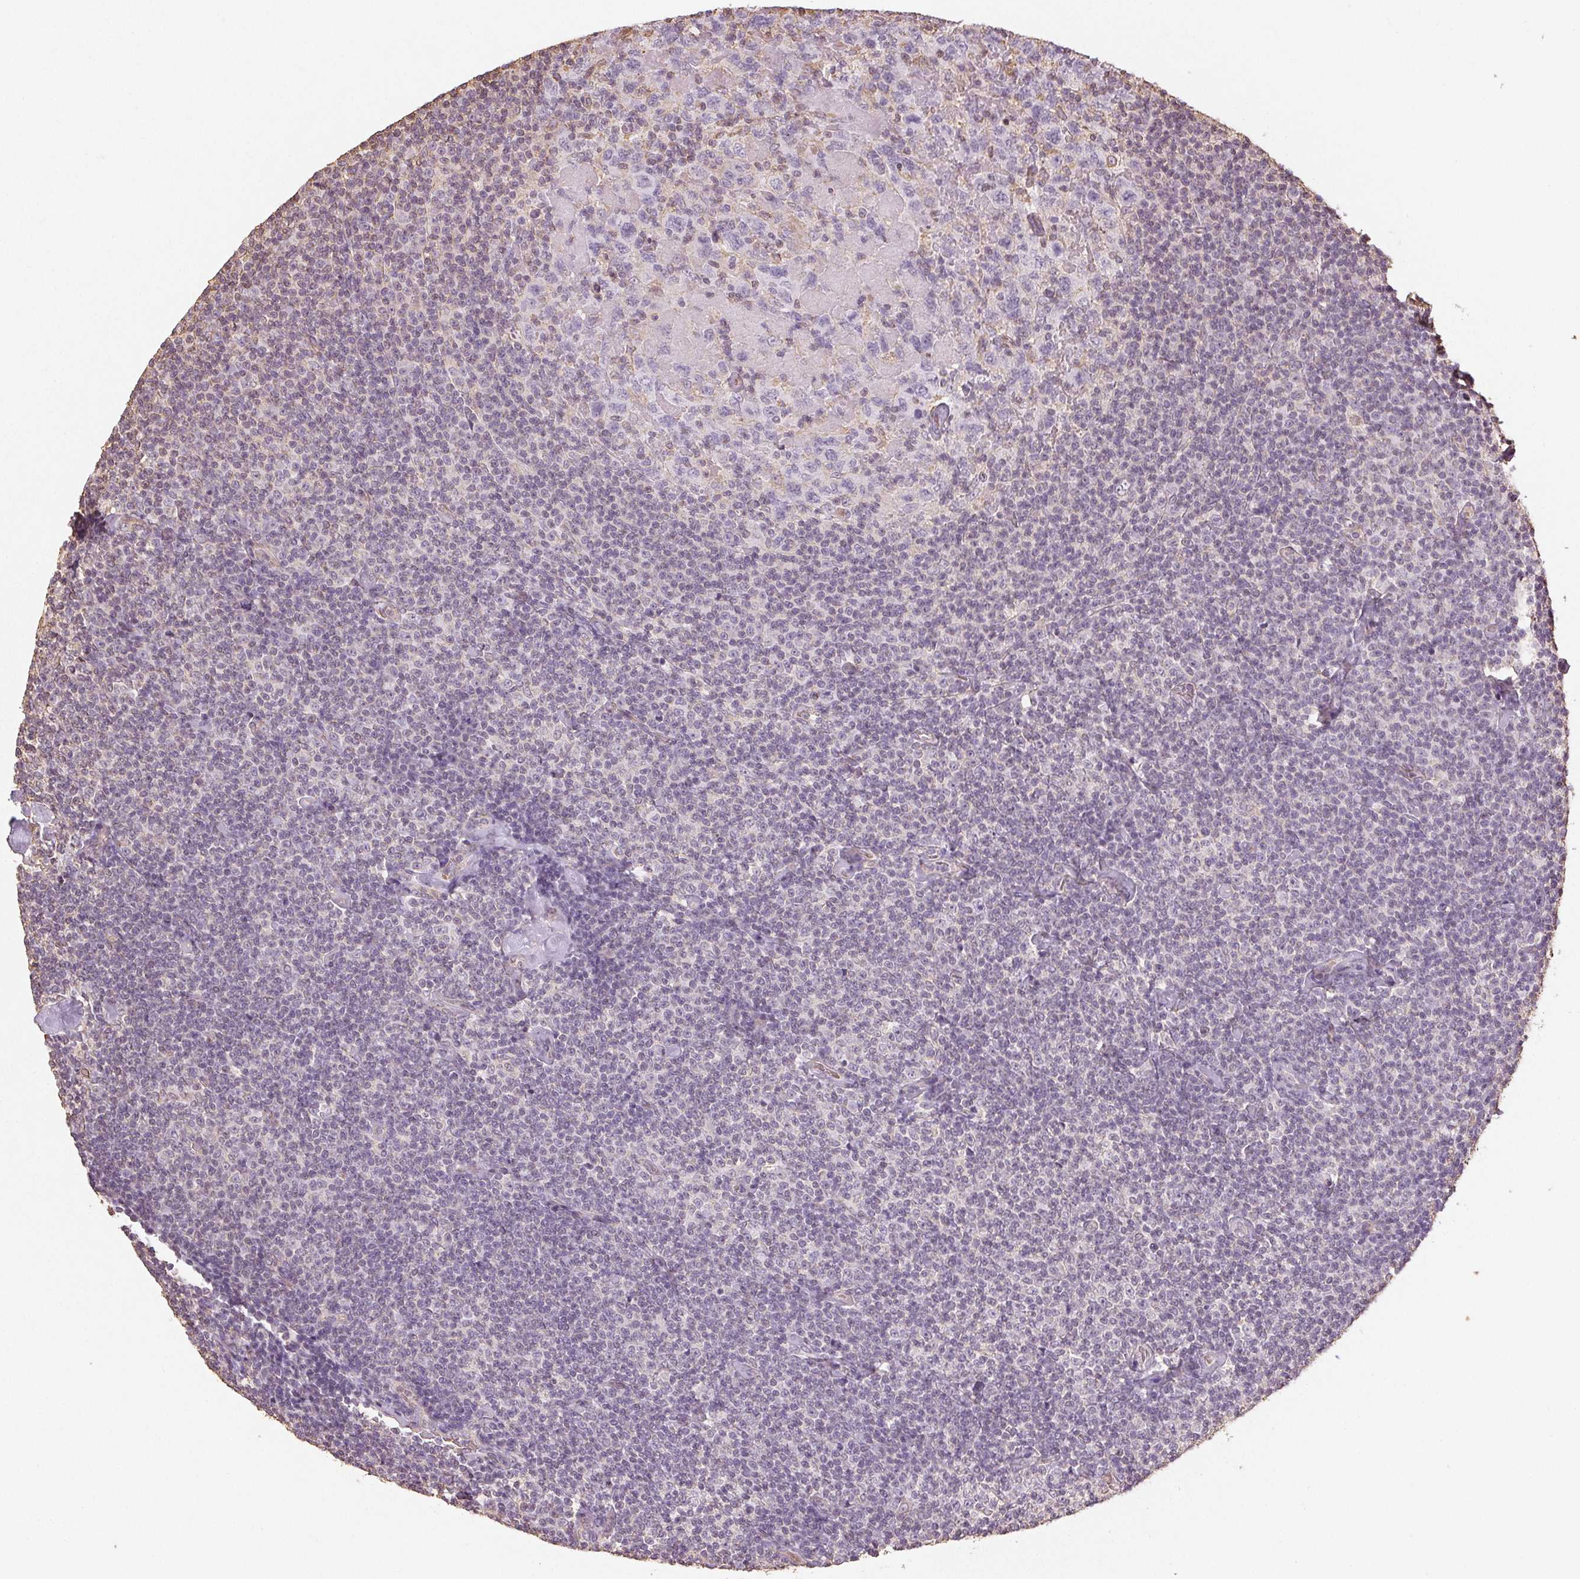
{"staining": {"intensity": "negative", "quantity": "none", "location": "none"}, "tissue": "lymphoma", "cell_type": "Tumor cells", "image_type": "cancer", "snomed": [{"axis": "morphology", "description": "Malignant lymphoma, non-Hodgkin's type, Low grade"}, {"axis": "topography", "description": "Lymph node"}], "caption": "This is a histopathology image of immunohistochemistry staining of malignant lymphoma, non-Hodgkin's type (low-grade), which shows no expression in tumor cells. The staining was performed using DAB to visualize the protein expression in brown, while the nuclei were stained in blue with hematoxylin (Magnification: 20x).", "gene": "COL7A1", "patient": {"sex": "male", "age": 81}}